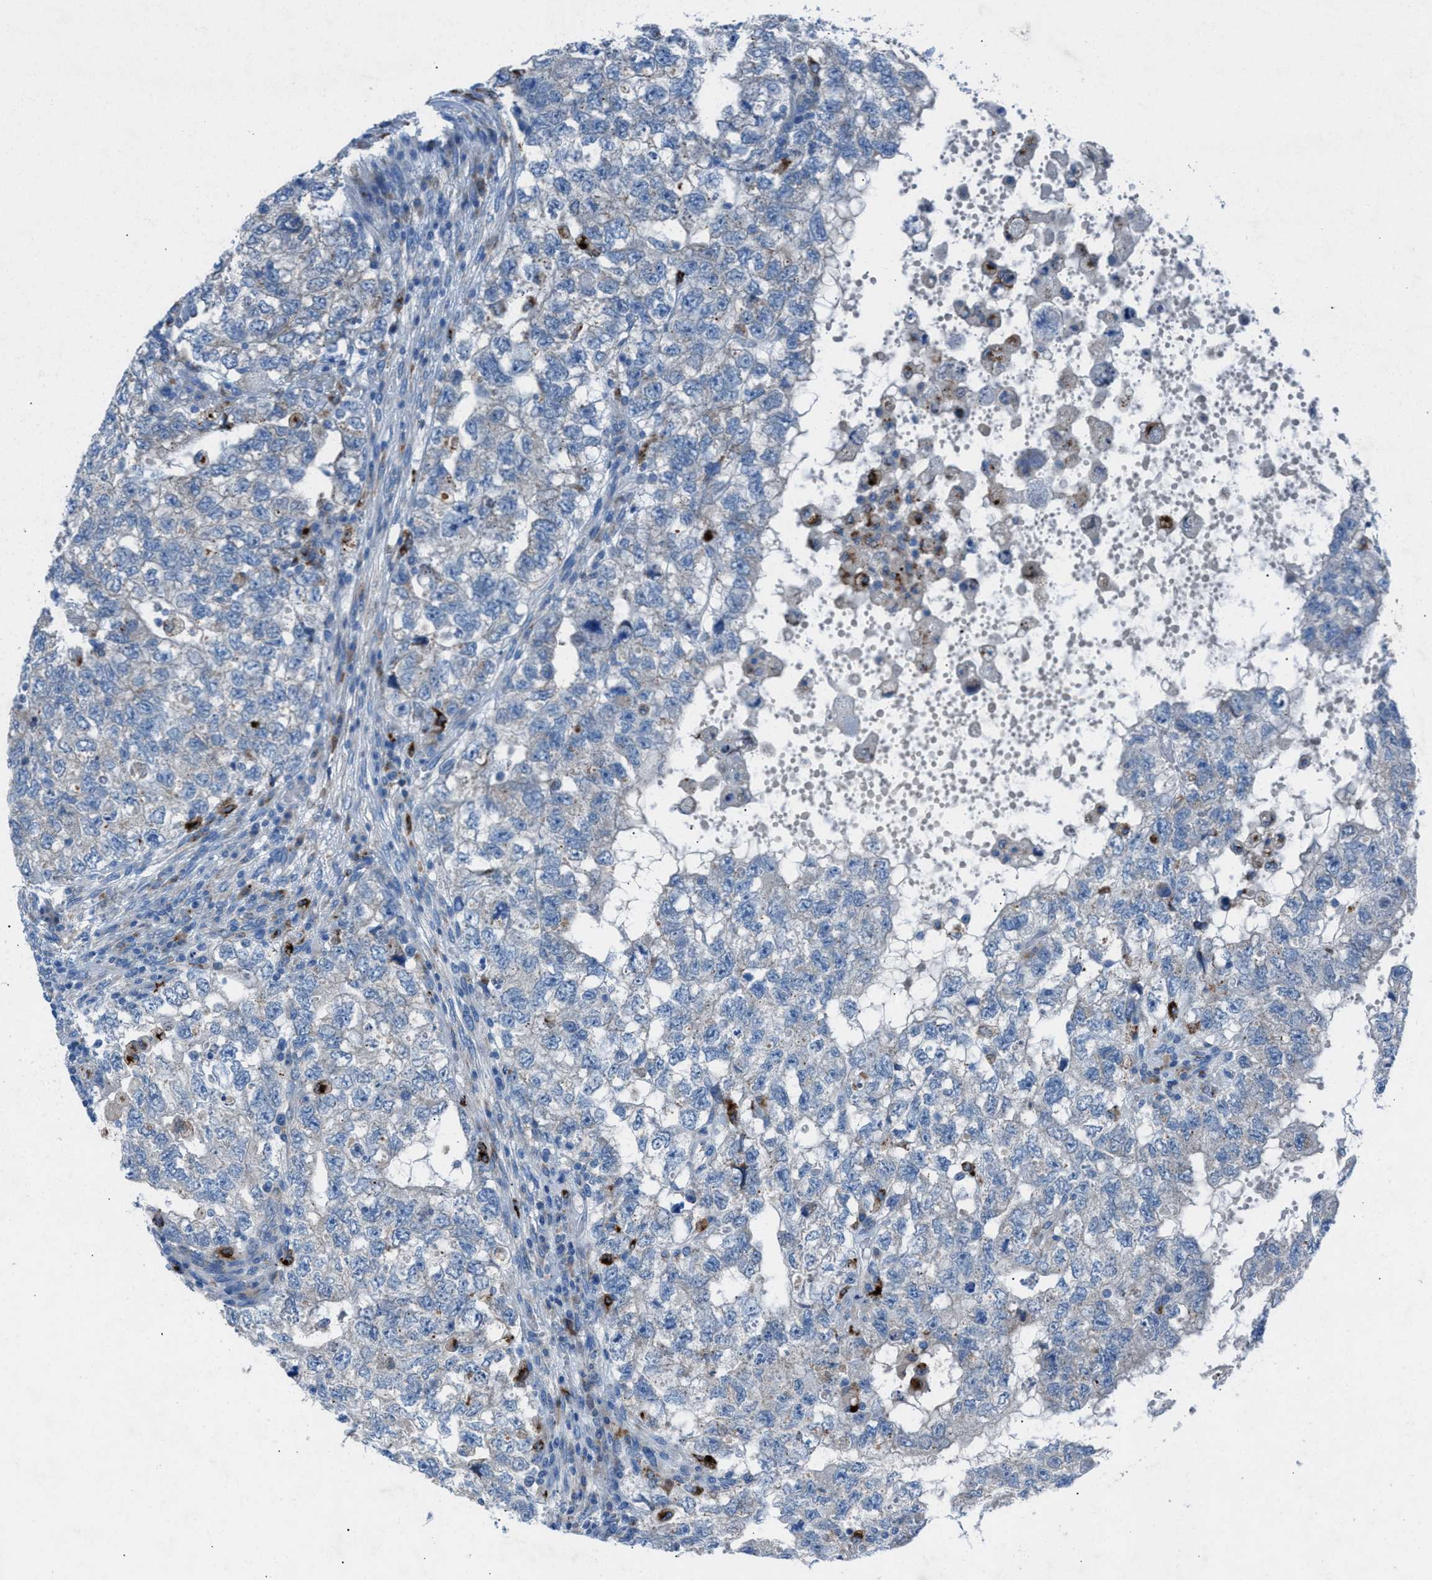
{"staining": {"intensity": "negative", "quantity": "none", "location": "none"}, "tissue": "testis cancer", "cell_type": "Tumor cells", "image_type": "cancer", "snomed": [{"axis": "morphology", "description": "Carcinoma, Embryonal, NOS"}, {"axis": "topography", "description": "Testis"}], "caption": "DAB immunohistochemical staining of human testis cancer (embryonal carcinoma) demonstrates no significant staining in tumor cells. Nuclei are stained in blue.", "gene": "CD1B", "patient": {"sex": "male", "age": 36}}